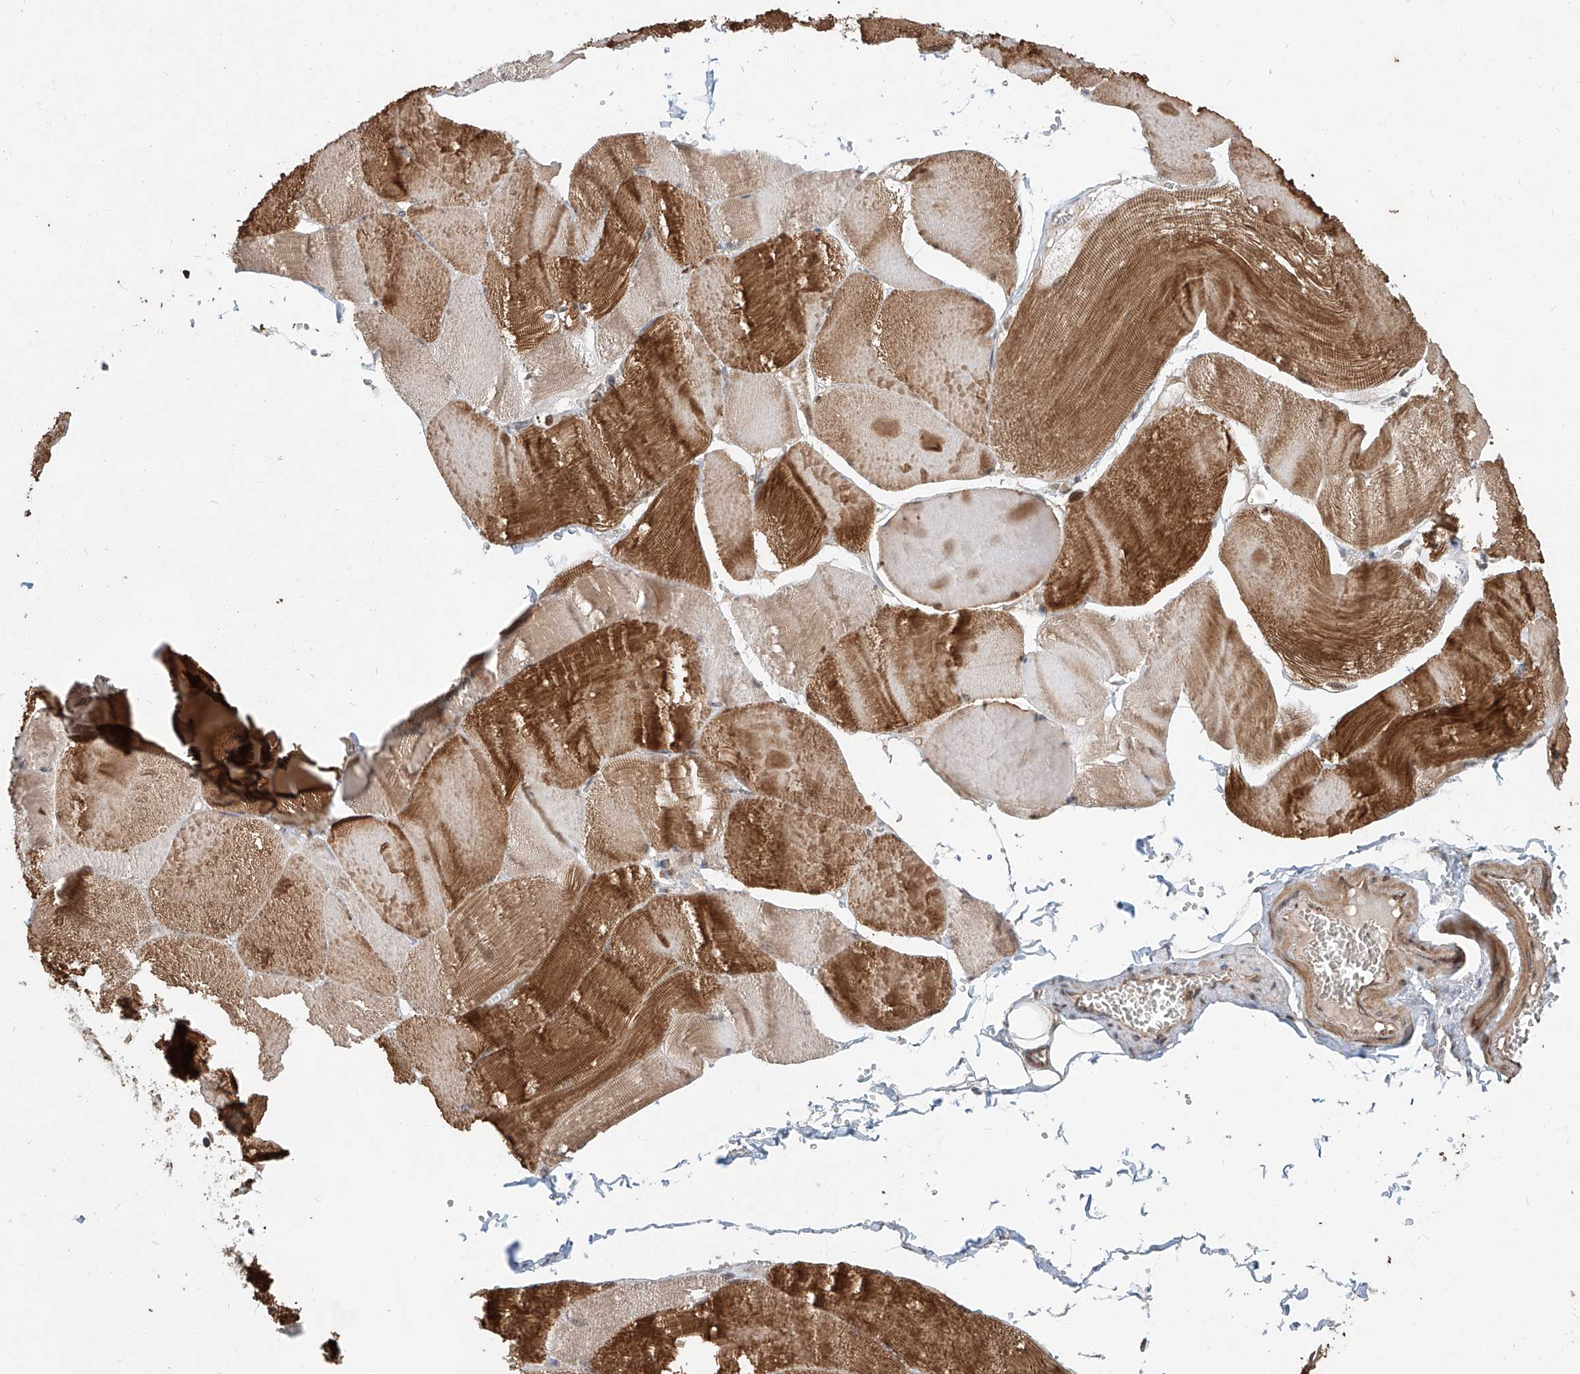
{"staining": {"intensity": "strong", "quantity": "25%-75%", "location": "cytoplasmic/membranous"}, "tissue": "skeletal muscle", "cell_type": "Myocytes", "image_type": "normal", "snomed": [{"axis": "morphology", "description": "Normal tissue, NOS"}, {"axis": "morphology", "description": "Basal cell carcinoma"}, {"axis": "topography", "description": "Skeletal muscle"}], "caption": "Strong cytoplasmic/membranous staining is present in about 25%-75% of myocytes in normal skeletal muscle. (DAB (3,3'-diaminobenzidine) IHC, brown staining for protein, blue staining for nuclei).", "gene": "STX19", "patient": {"sex": "female", "age": 64}}